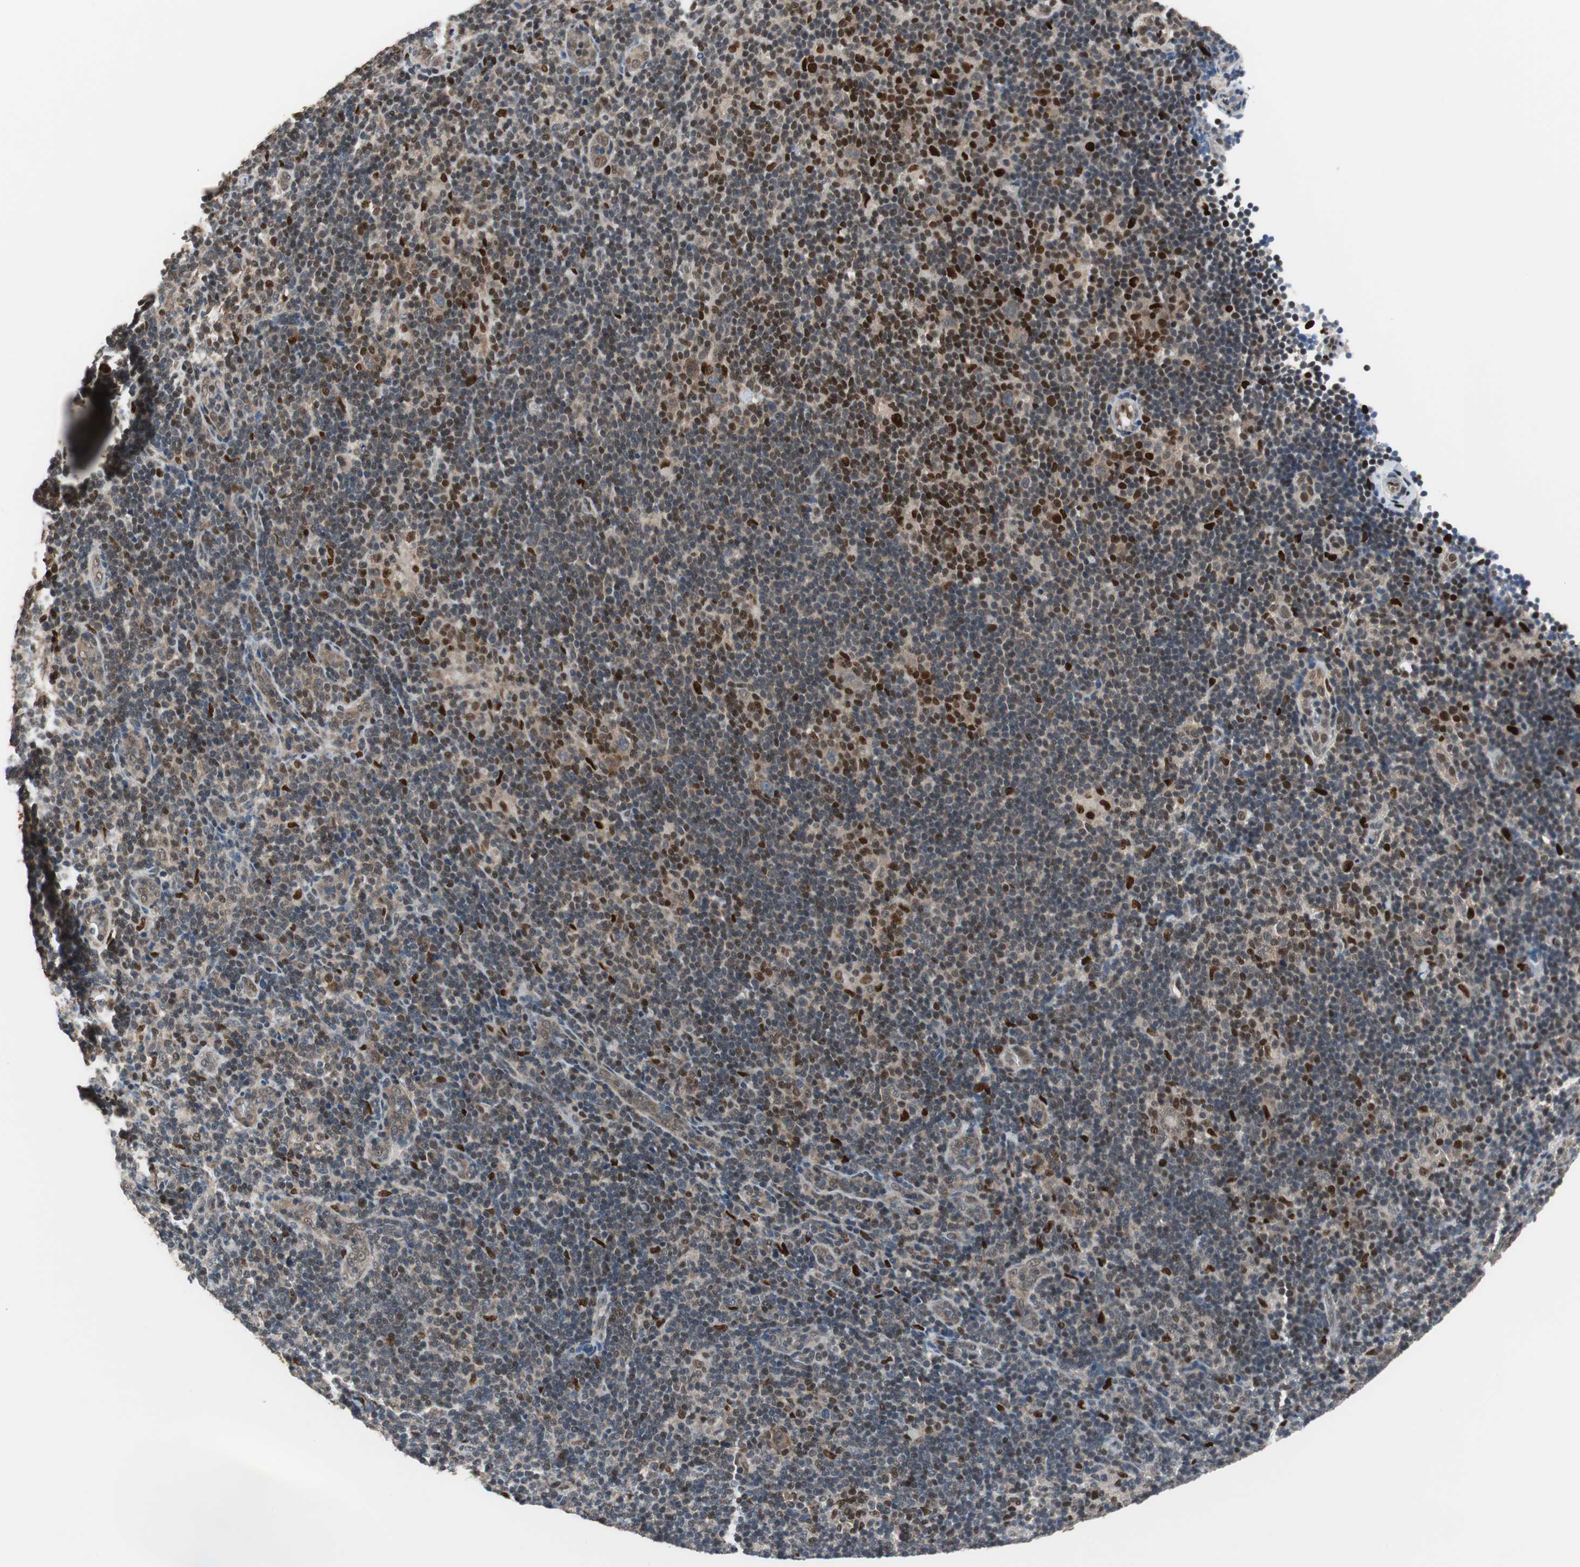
{"staining": {"intensity": "moderate", "quantity": "25%-75%", "location": "nuclear"}, "tissue": "lymphoma", "cell_type": "Tumor cells", "image_type": "cancer", "snomed": [{"axis": "morphology", "description": "Hodgkin's disease, NOS"}, {"axis": "topography", "description": "Lymph node"}], "caption": "Human lymphoma stained for a protein (brown) shows moderate nuclear positive staining in approximately 25%-75% of tumor cells.", "gene": "MAFB", "patient": {"sex": "female", "age": 57}}